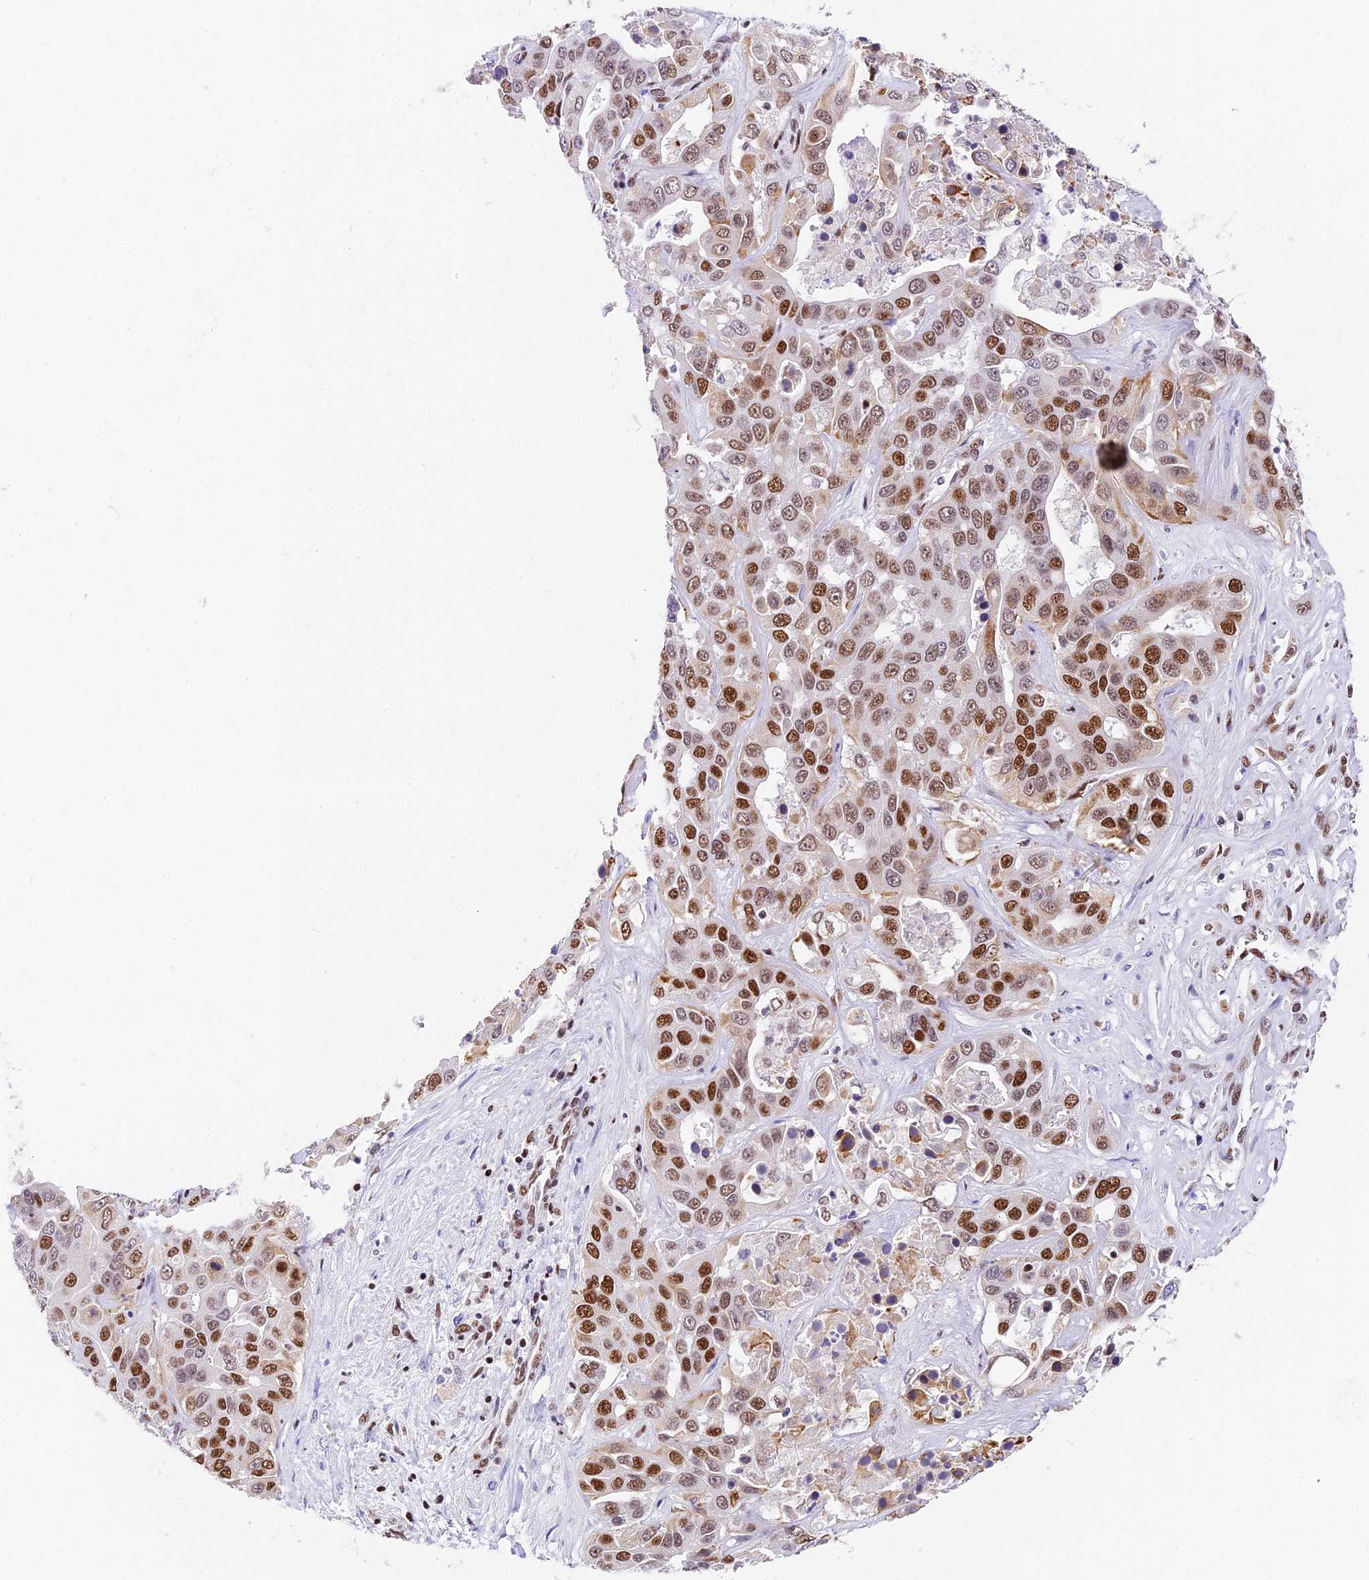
{"staining": {"intensity": "moderate", "quantity": ">75%", "location": "nuclear"}, "tissue": "liver cancer", "cell_type": "Tumor cells", "image_type": "cancer", "snomed": [{"axis": "morphology", "description": "Cholangiocarcinoma"}, {"axis": "topography", "description": "Liver"}], "caption": "This photomicrograph shows cholangiocarcinoma (liver) stained with IHC to label a protein in brown. The nuclear of tumor cells show moderate positivity for the protein. Nuclei are counter-stained blue.", "gene": "SBNO1", "patient": {"sex": "female", "age": 52}}